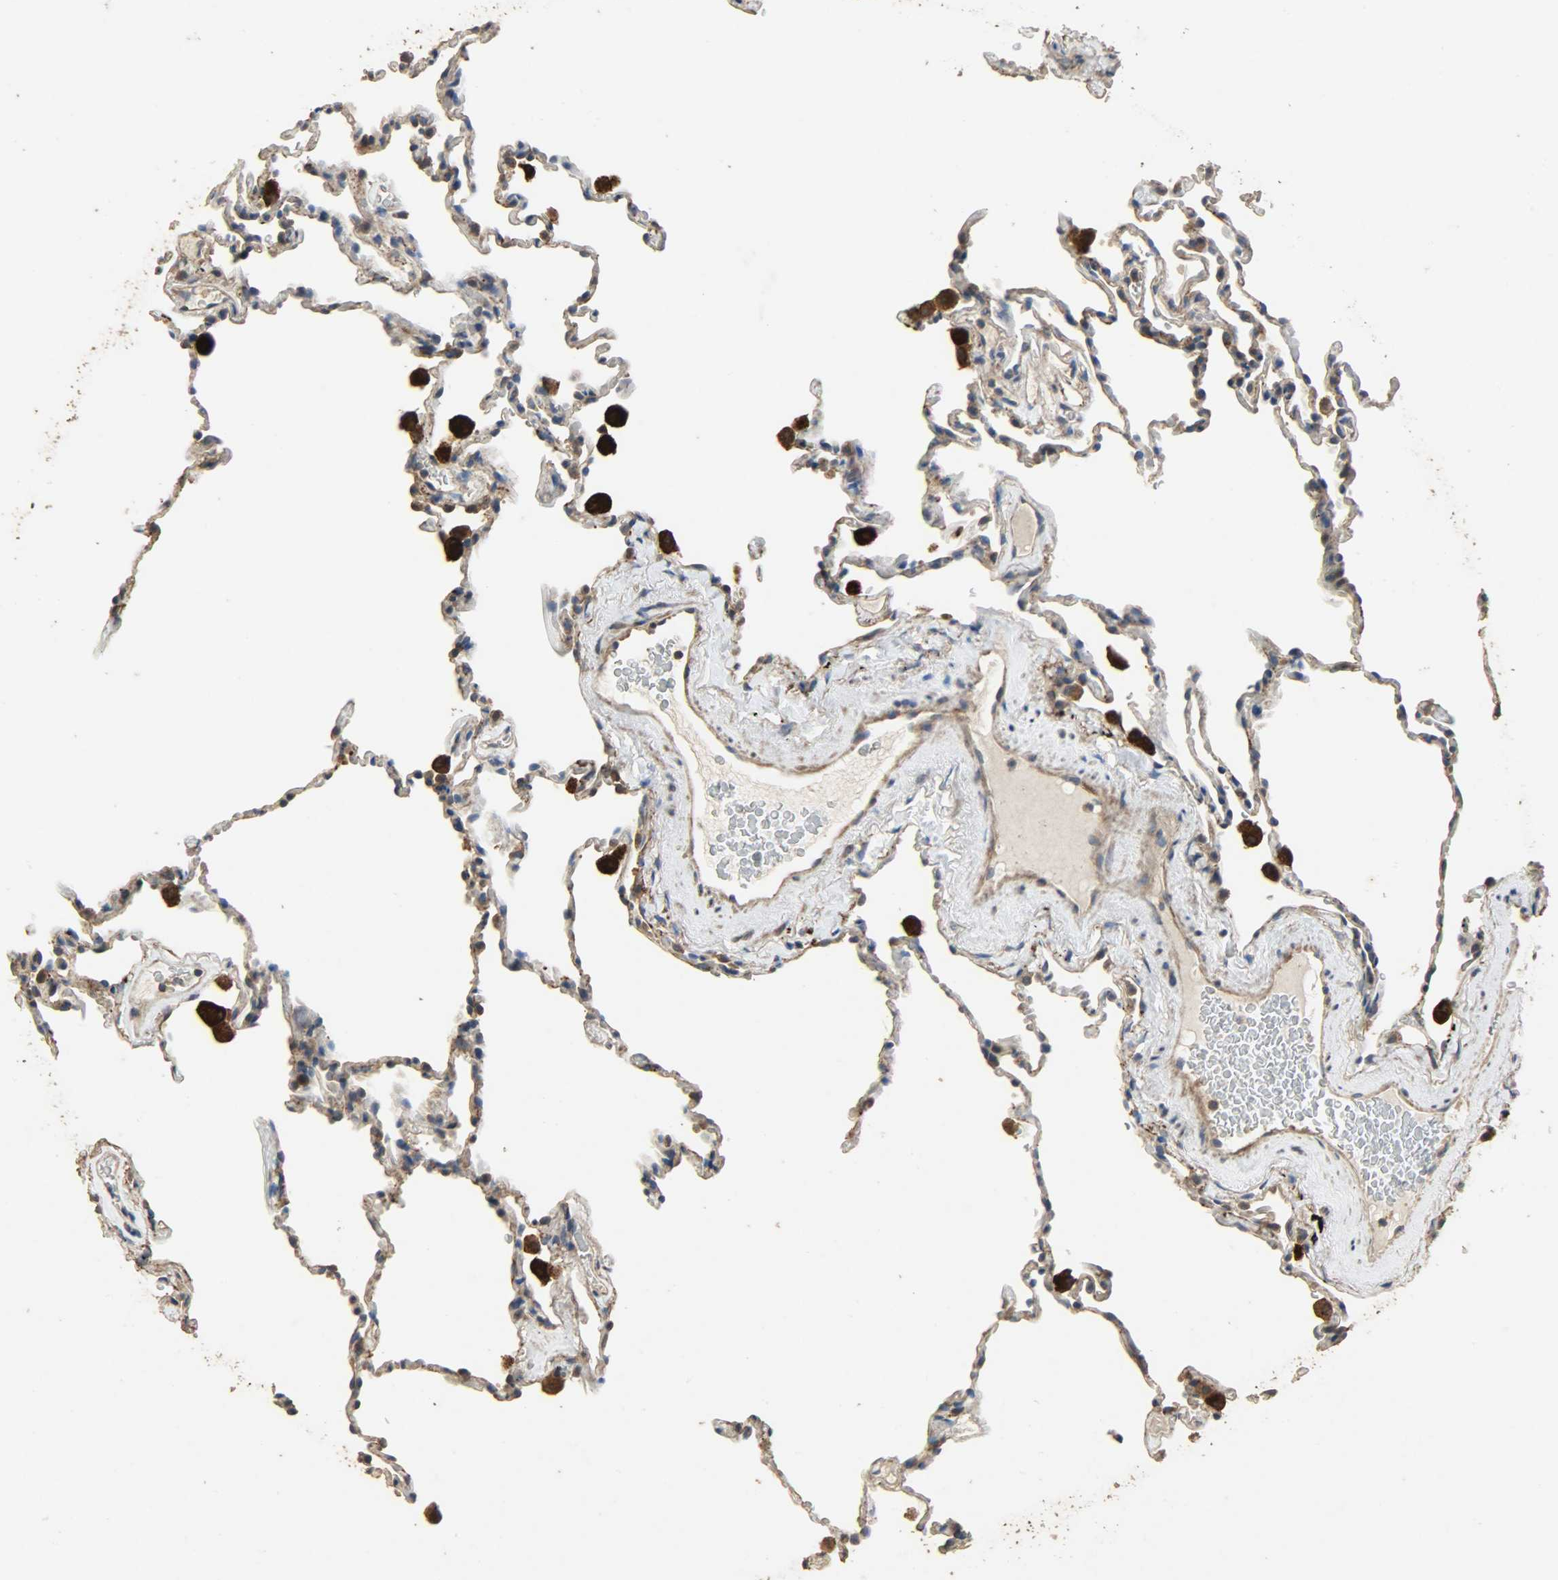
{"staining": {"intensity": "moderate", "quantity": ">75%", "location": "cytoplasmic/membranous"}, "tissue": "lung", "cell_type": "Alveolar cells", "image_type": "normal", "snomed": [{"axis": "morphology", "description": "Normal tissue, NOS"}, {"axis": "morphology", "description": "Soft tissue tumor metastatic"}, {"axis": "topography", "description": "Lung"}], "caption": "The immunohistochemical stain labels moderate cytoplasmic/membranous positivity in alveolar cells of normal lung. (DAB (3,3'-diaminobenzidine) = brown stain, brightfield microscopy at high magnification).", "gene": "CDKN2C", "patient": {"sex": "male", "age": 59}}